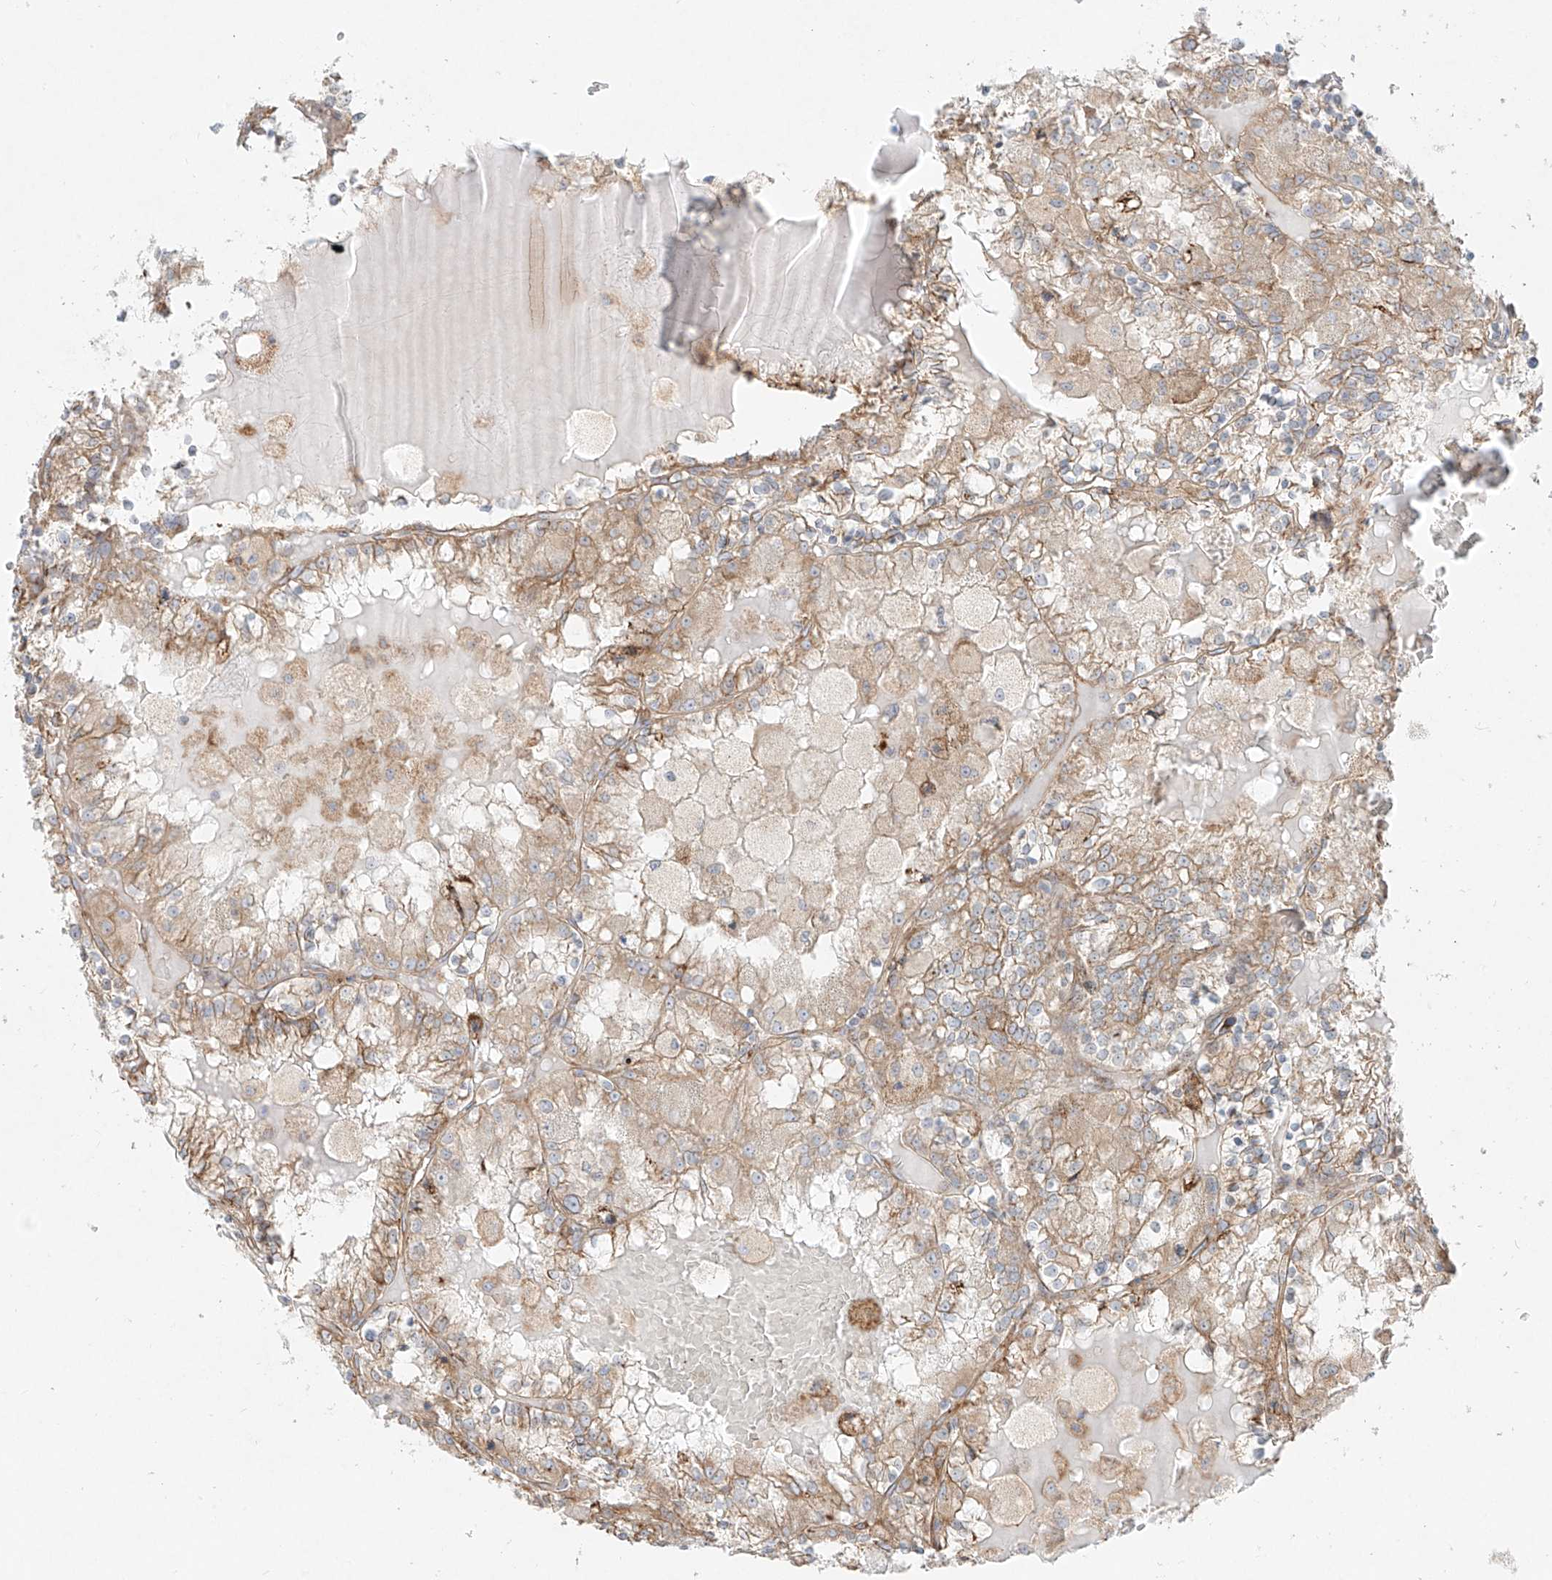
{"staining": {"intensity": "weak", "quantity": ">75%", "location": "cytoplasmic/membranous"}, "tissue": "renal cancer", "cell_type": "Tumor cells", "image_type": "cancer", "snomed": [{"axis": "morphology", "description": "Adenocarcinoma, NOS"}, {"axis": "topography", "description": "Kidney"}], "caption": "The image demonstrates immunohistochemical staining of renal adenocarcinoma. There is weak cytoplasmic/membranous expression is appreciated in about >75% of tumor cells.", "gene": "EIPR1", "patient": {"sex": "female", "age": 56}}